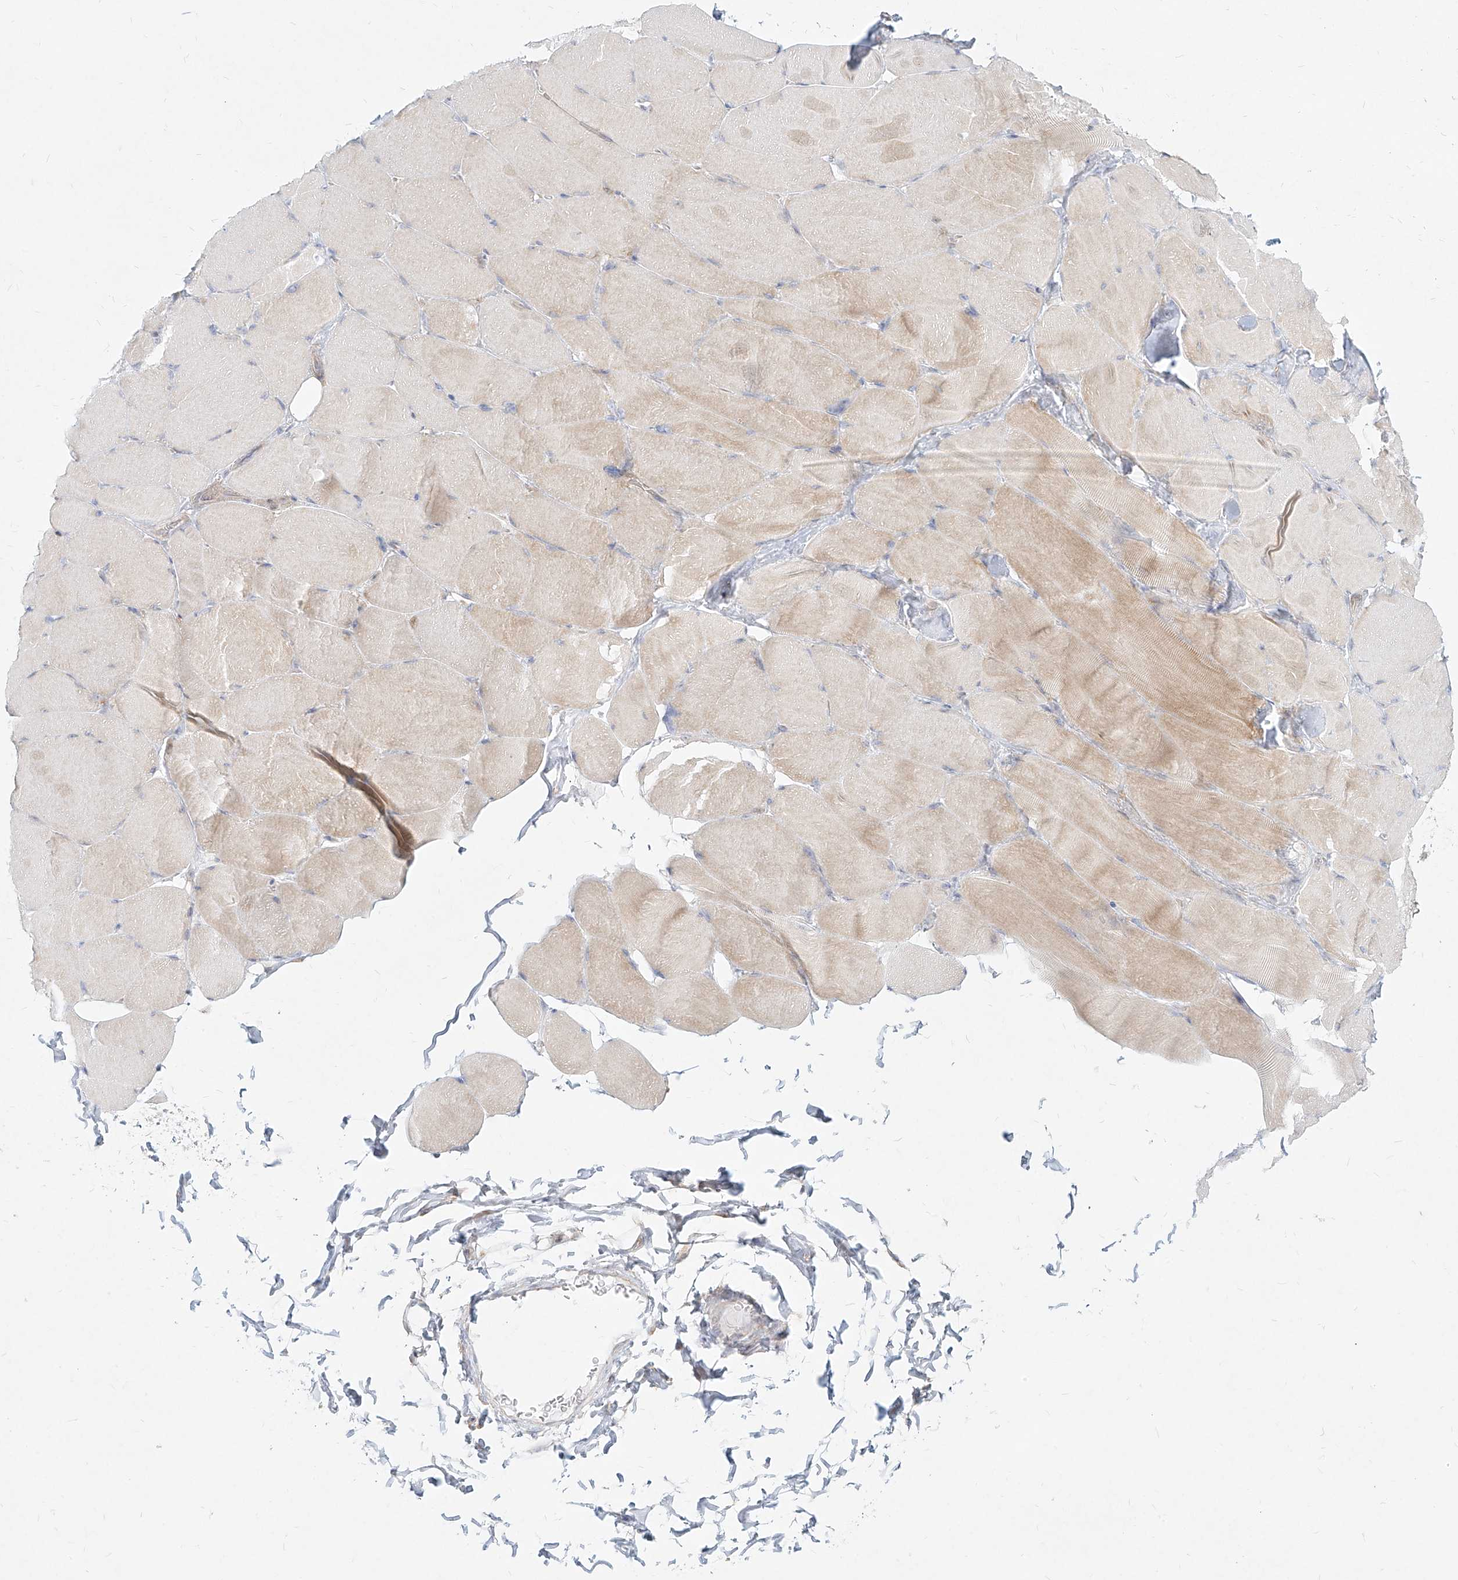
{"staining": {"intensity": "moderate", "quantity": "25%-75%", "location": "cytoplasmic/membranous"}, "tissue": "skeletal muscle", "cell_type": "Myocytes", "image_type": "normal", "snomed": [{"axis": "morphology", "description": "Normal tissue, NOS"}, {"axis": "topography", "description": "Skin"}, {"axis": "topography", "description": "Skeletal muscle"}], "caption": "DAB (3,3'-diaminobenzidine) immunohistochemical staining of benign skeletal muscle reveals moderate cytoplasmic/membranous protein staining in about 25%-75% of myocytes. (IHC, brightfield microscopy, high magnification).", "gene": "SLC2A12", "patient": {"sex": "male", "age": 83}}